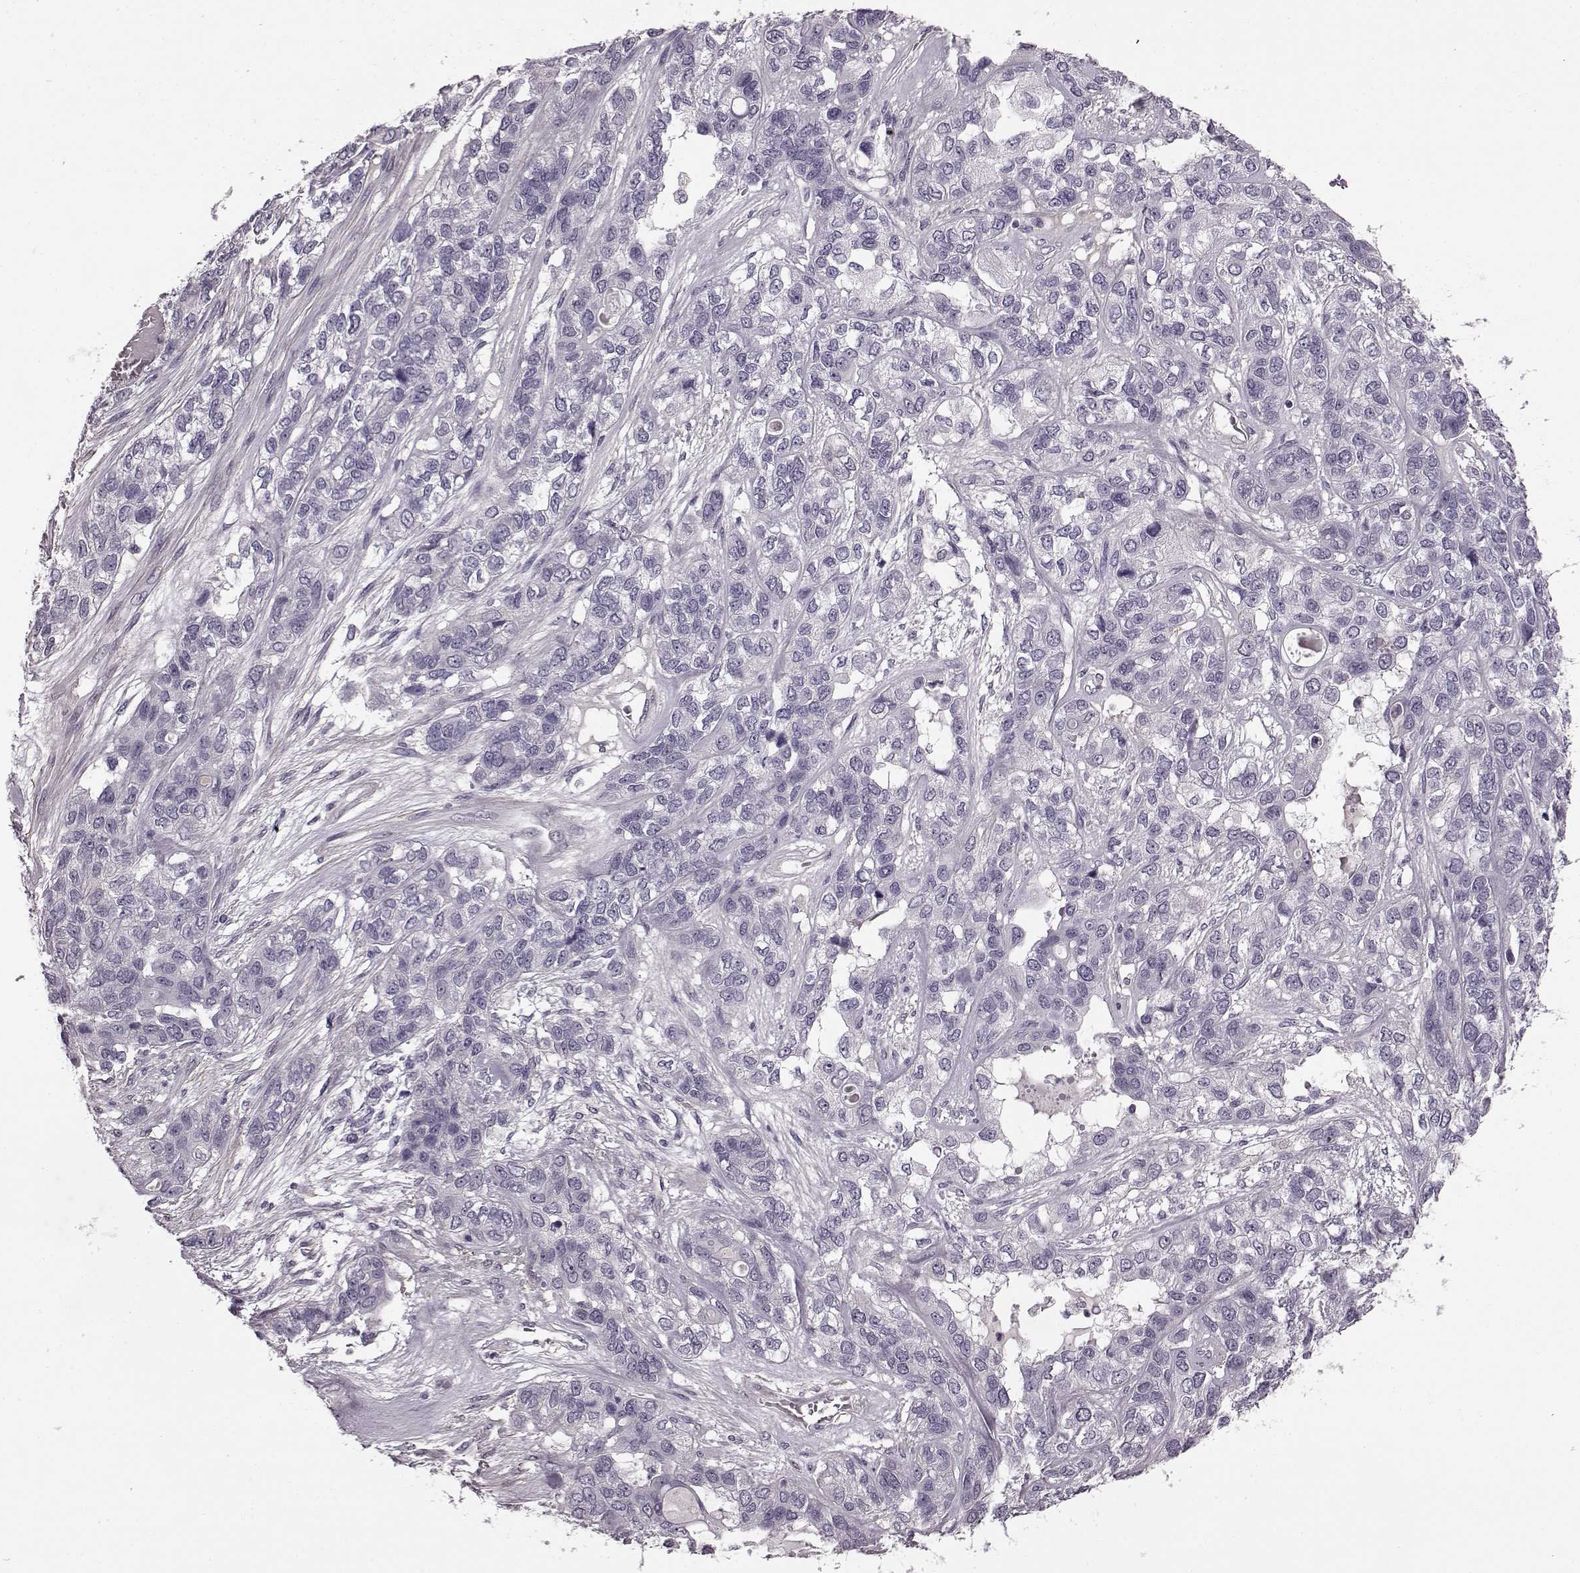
{"staining": {"intensity": "negative", "quantity": "none", "location": "none"}, "tissue": "lung cancer", "cell_type": "Tumor cells", "image_type": "cancer", "snomed": [{"axis": "morphology", "description": "Squamous cell carcinoma, NOS"}, {"axis": "topography", "description": "Lung"}], "caption": "Lung squamous cell carcinoma was stained to show a protein in brown. There is no significant staining in tumor cells.", "gene": "SLCO3A1", "patient": {"sex": "female", "age": 70}}